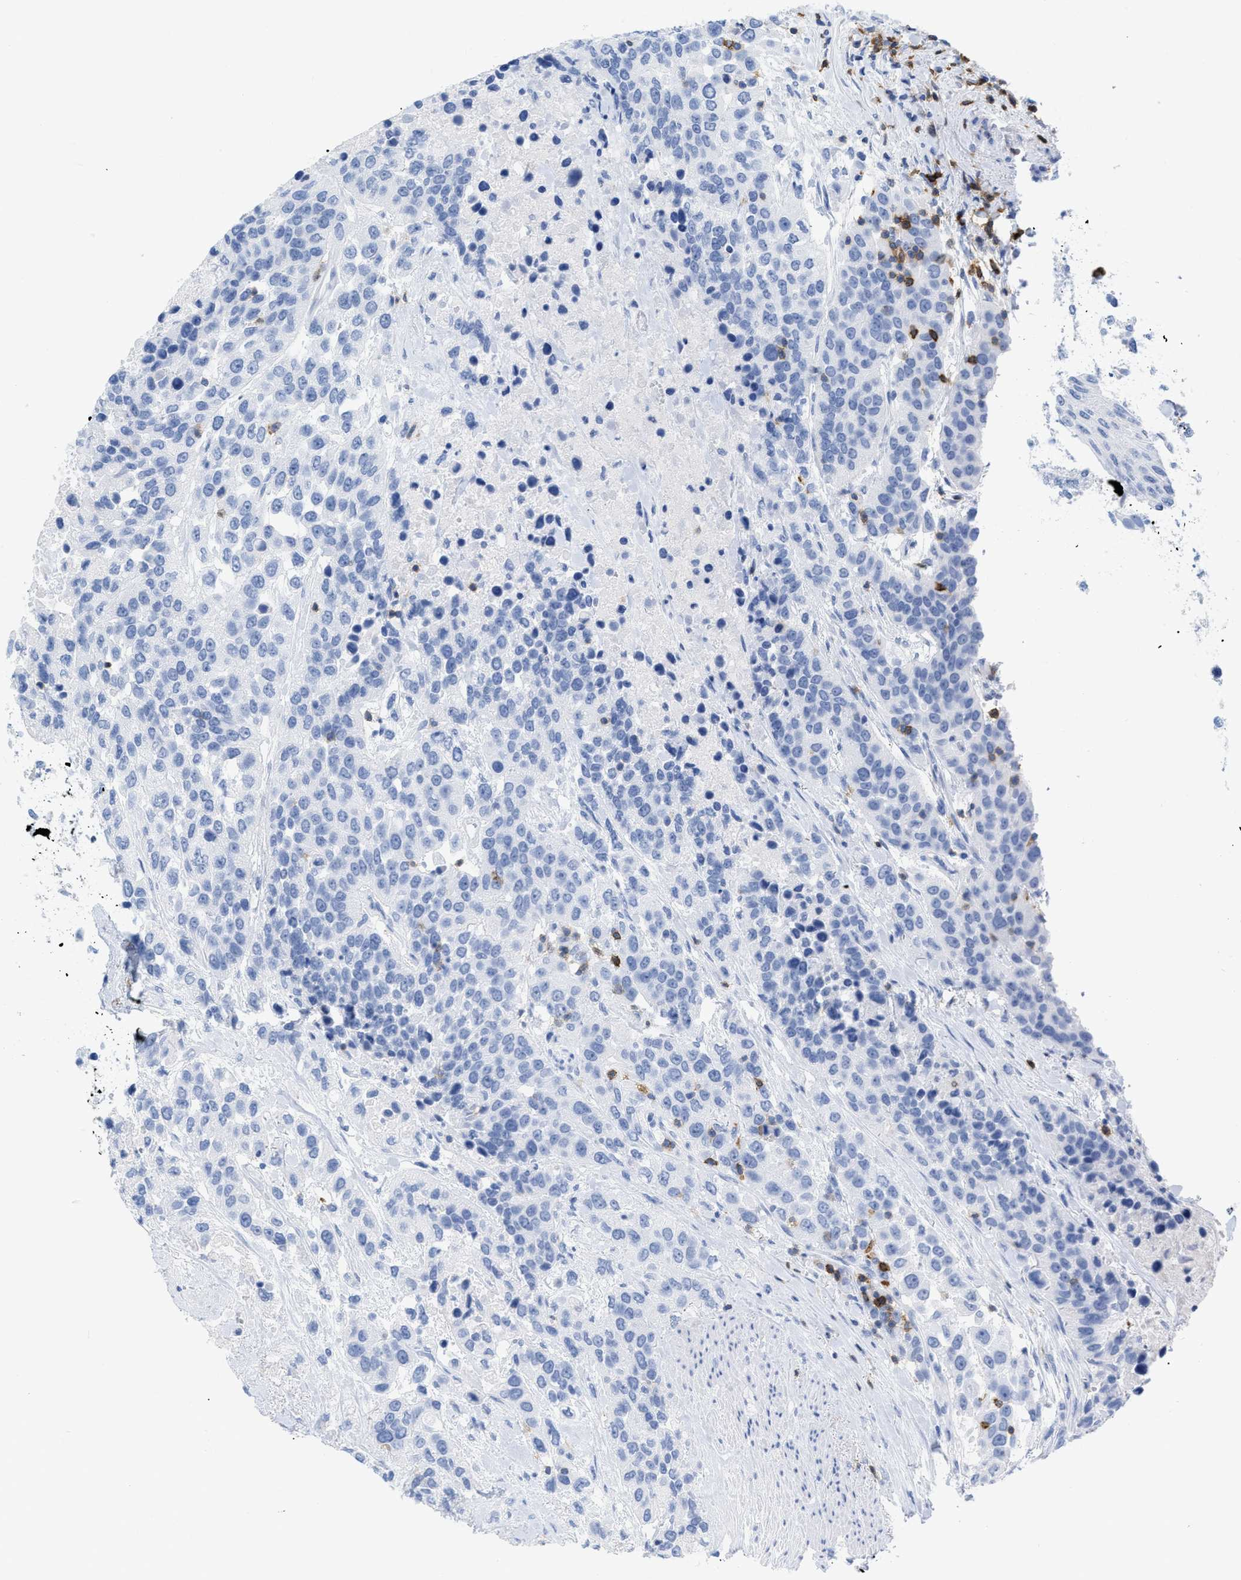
{"staining": {"intensity": "negative", "quantity": "none", "location": "none"}, "tissue": "urothelial cancer", "cell_type": "Tumor cells", "image_type": "cancer", "snomed": [{"axis": "morphology", "description": "Urothelial carcinoma, High grade"}, {"axis": "topography", "description": "Urinary bladder"}], "caption": "Immunohistochemical staining of urothelial cancer displays no significant positivity in tumor cells. (DAB immunohistochemistry (IHC), high magnification).", "gene": "CD5", "patient": {"sex": "female", "age": 80}}